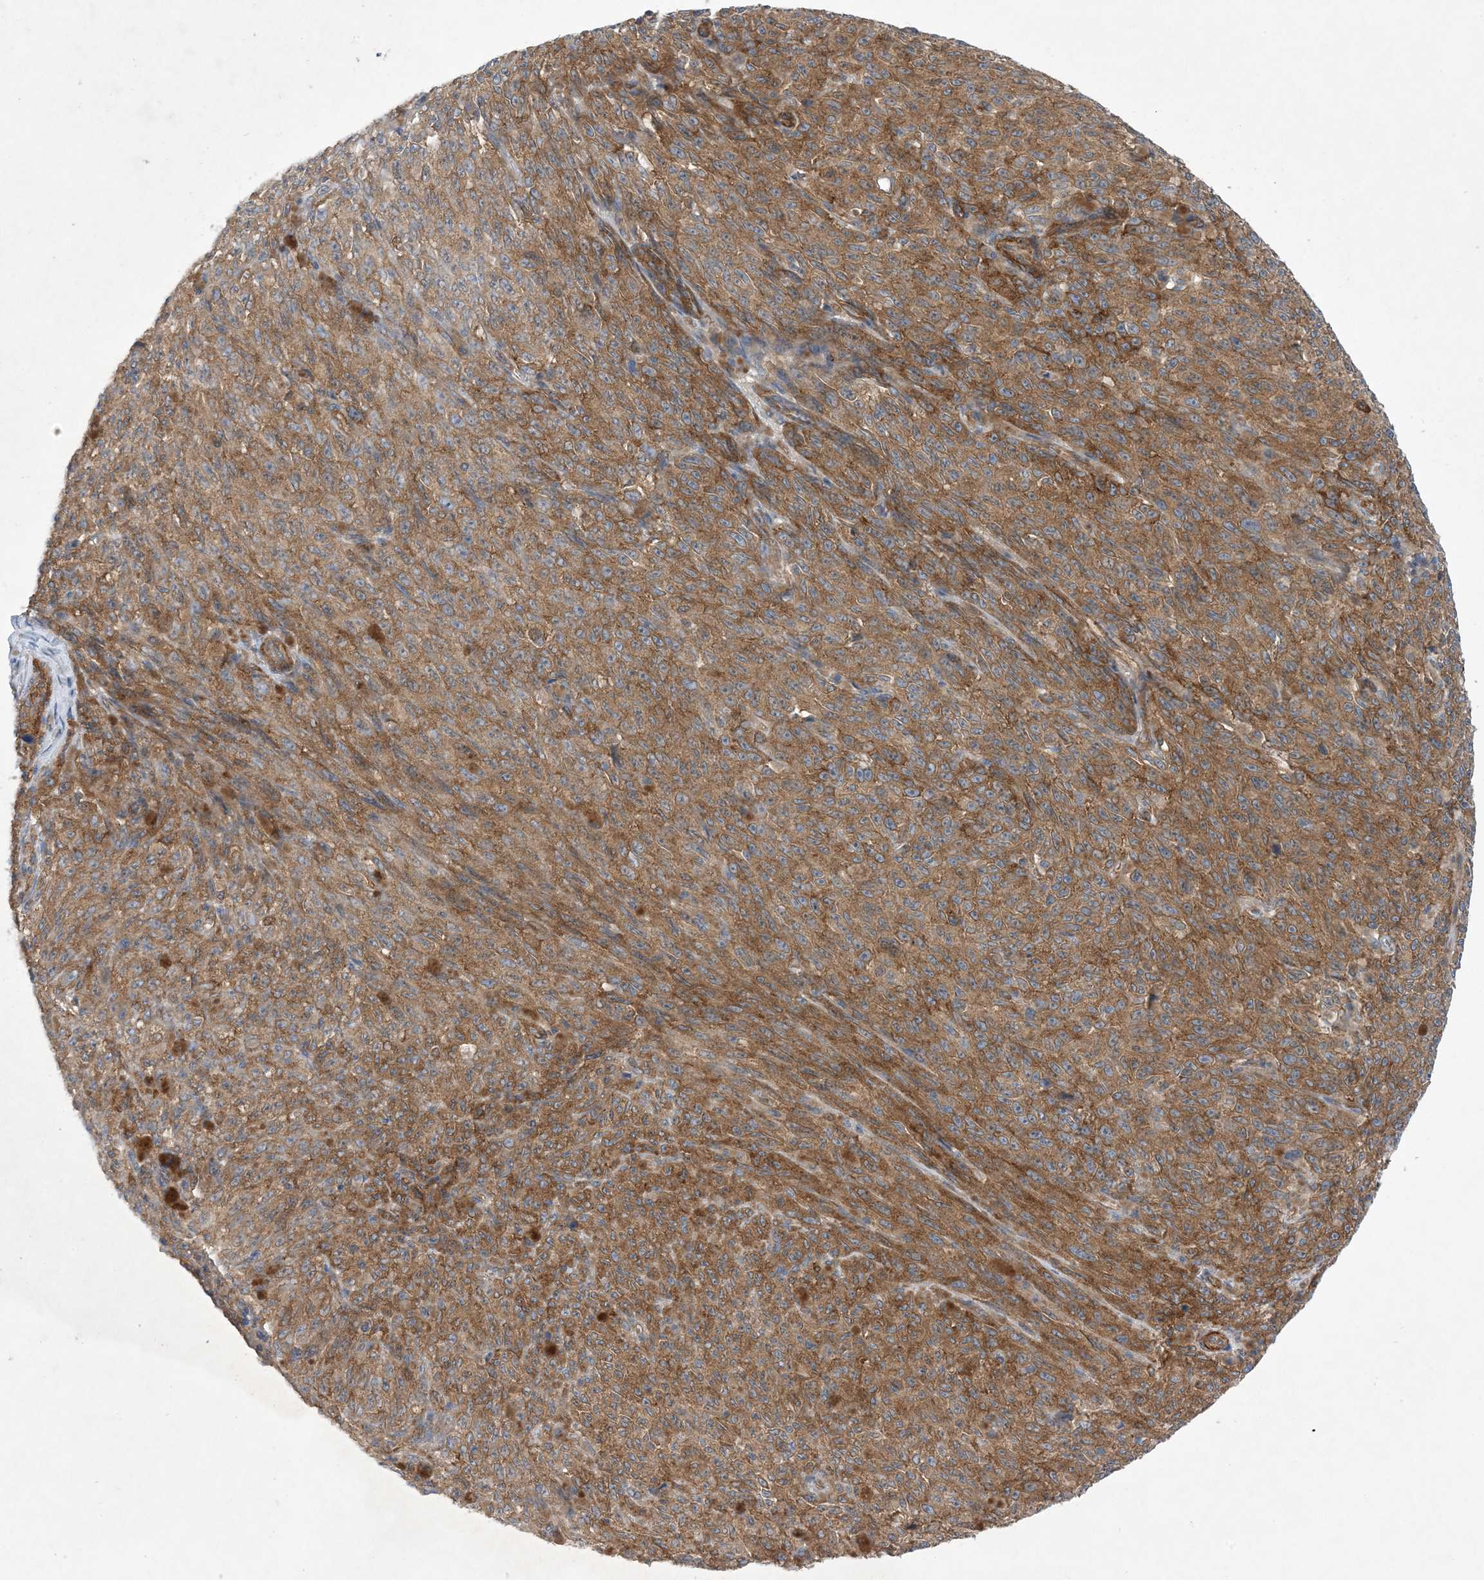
{"staining": {"intensity": "moderate", "quantity": ">75%", "location": "cytoplasmic/membranous"}, "tissue": "melanoma", "cell_type": "Tumor cells", "image_type": "cancer", "snomed": [{"axis": "morphology", "description": "Malignant melanoma, NOS"}, {"axis": "topography", "description": "Skin"}], "caption": "Immunohistochemistry (IHC) photomicrograph of human malignant melanoma stained for a protein (brown), which shows medium levels of moderate cytoplasmic/membranous positivity in approximately >75% of tumor cells.", "gene": "EHBP1", "patient": {"sex": "female", "age": 82}}